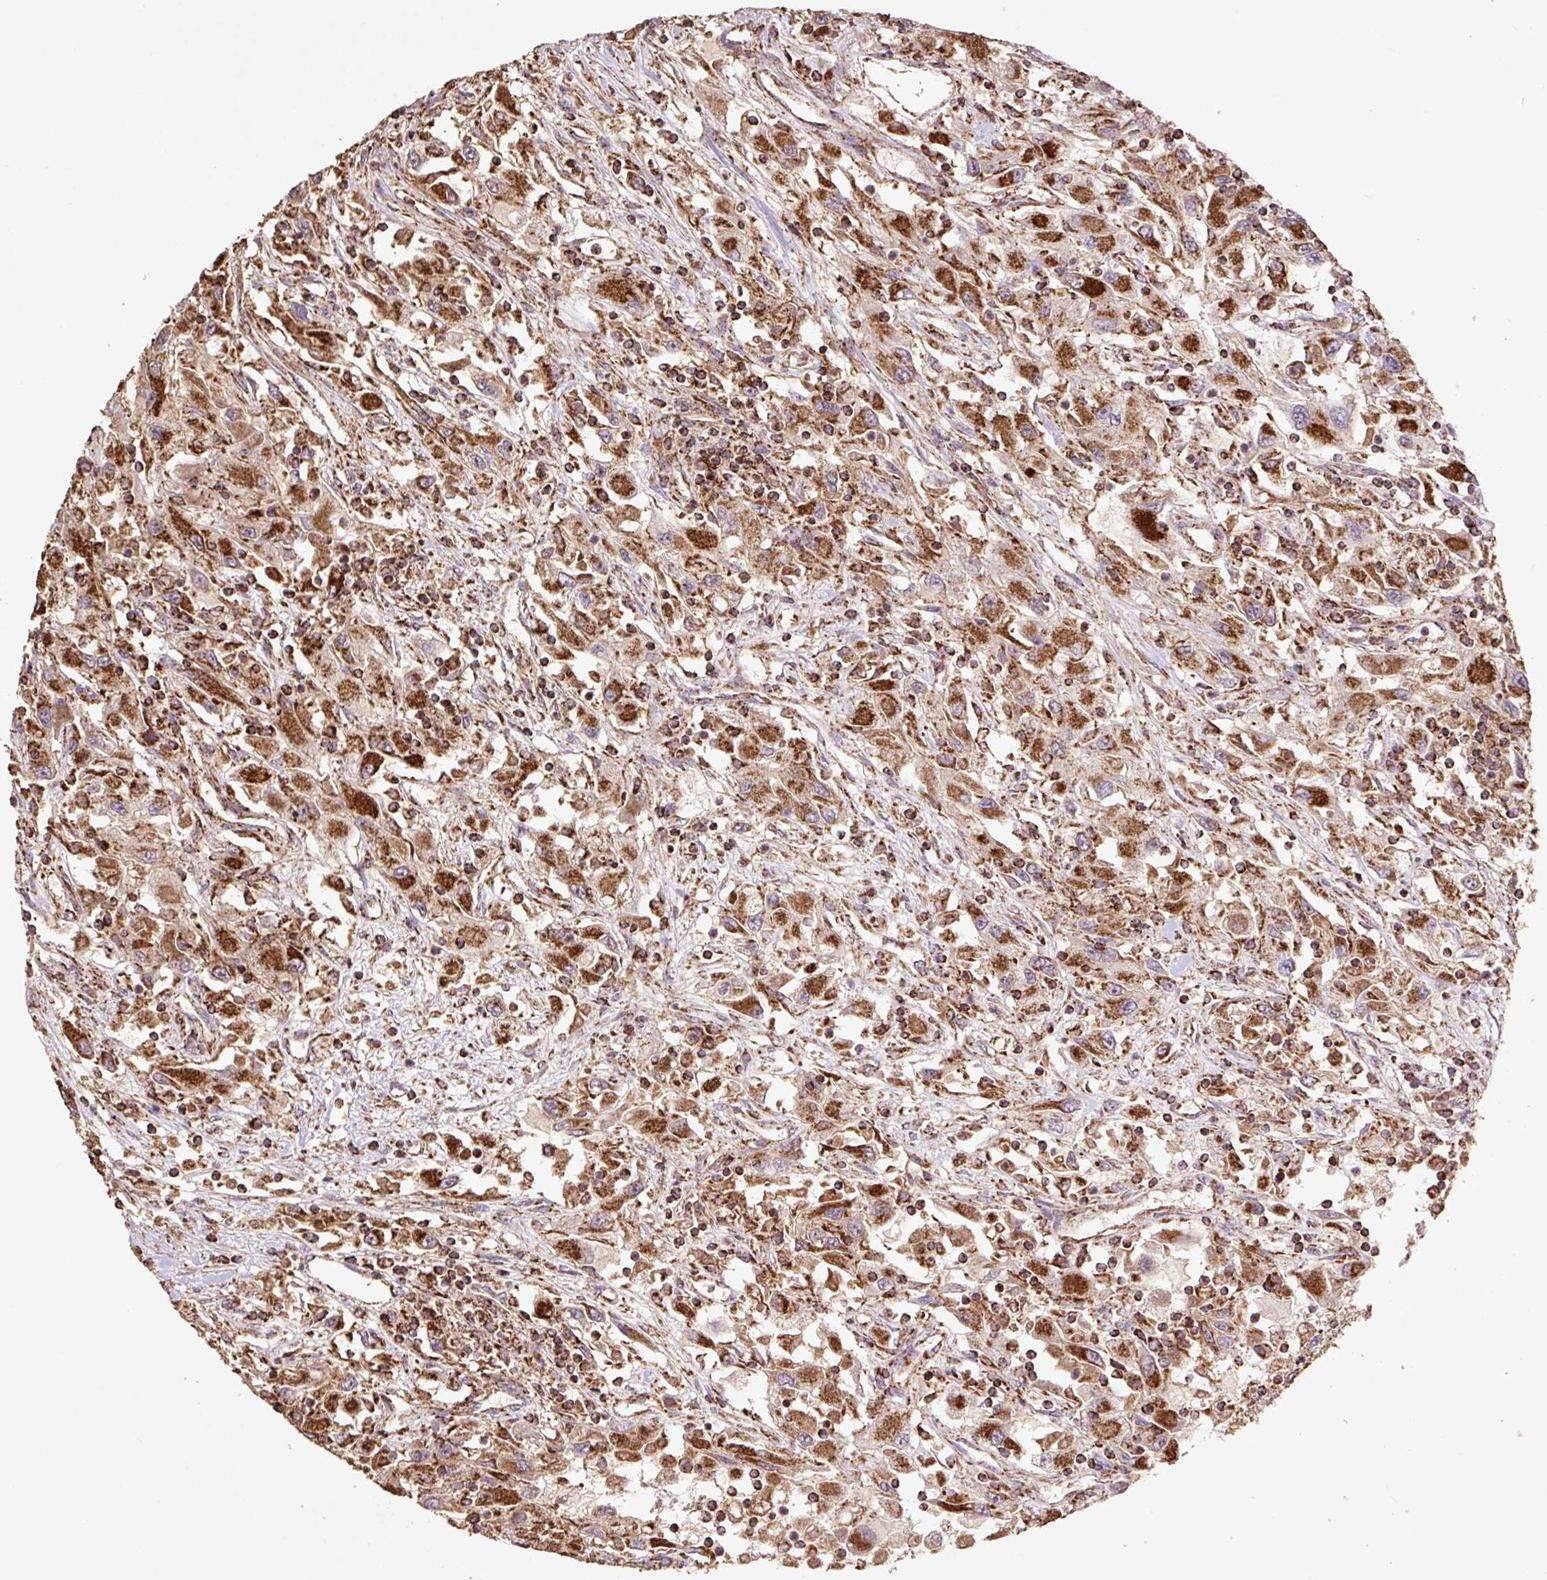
{"staining": {"intensity": "strong", "quantity": ">75%", "location": "cytoplasmic/membranous"}, "tissue": "renal cancer", "cell_type": "Tumor cells", "image_type": "cancer", "snomed": [{"axis": "morphology", "description": "Adenocarcinoma, NOS"}, {"axis": "topography", "description": "Kidney"}], "caption": "Immunohistochemical staining of renal cancer displays high levels of strong cytoplasmic/membranous staining in approximately >75% of tumor cells.", "gene": "ATP5F1A", "patient": {"sex": "female", "age": 67}}